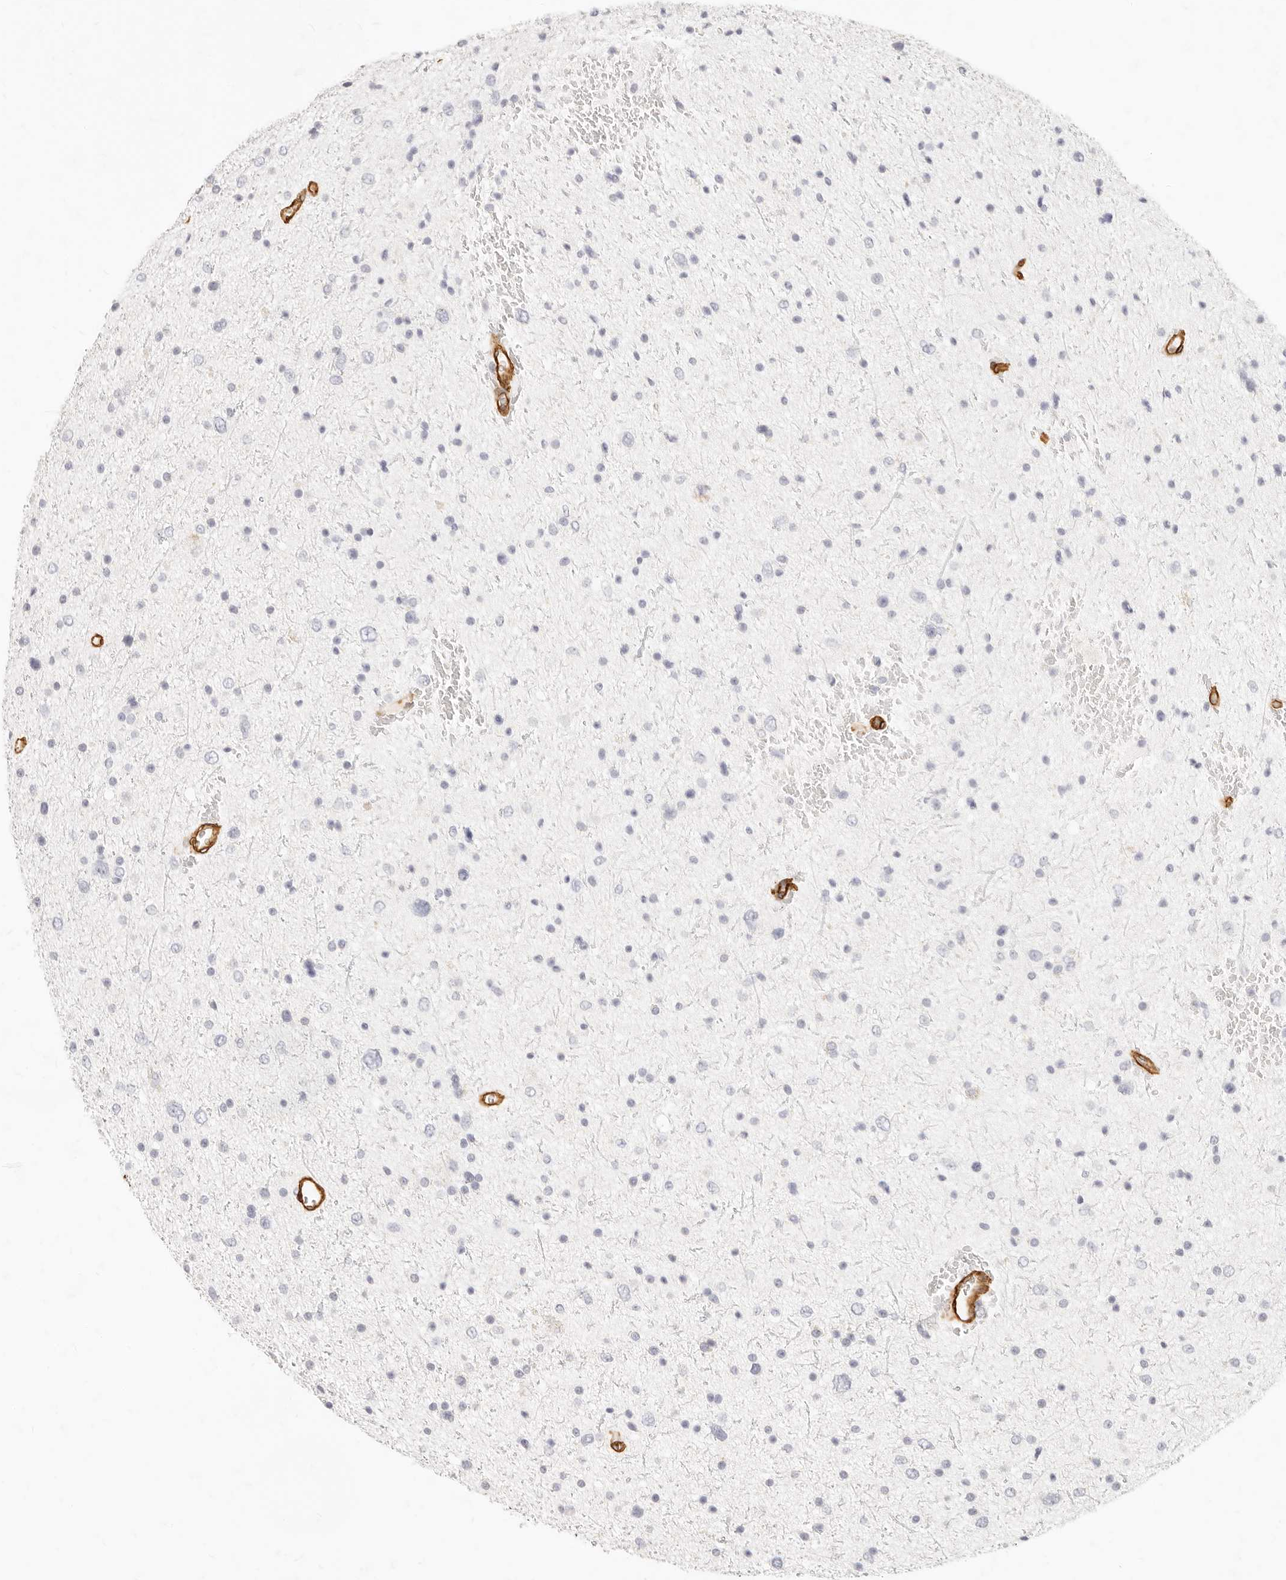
{"staining": {"intensity": "negative", "quantity": "none", "location": "none"}, "tissue": "glioma", "cell_type": "Tumor cells", "image_type": "cancer", "snomed": [{"axis": "morphology", "description": "Glioma, malignant, Low grade"}, {"axis": "topography", "description": "Brain"}], "caption": "An immunohistochemistry micrograph of glioma is shown. There is no staining in tumor cells of glioma.", "gene": "NUS1", "patient": {"sex": "female", "age": 37}}